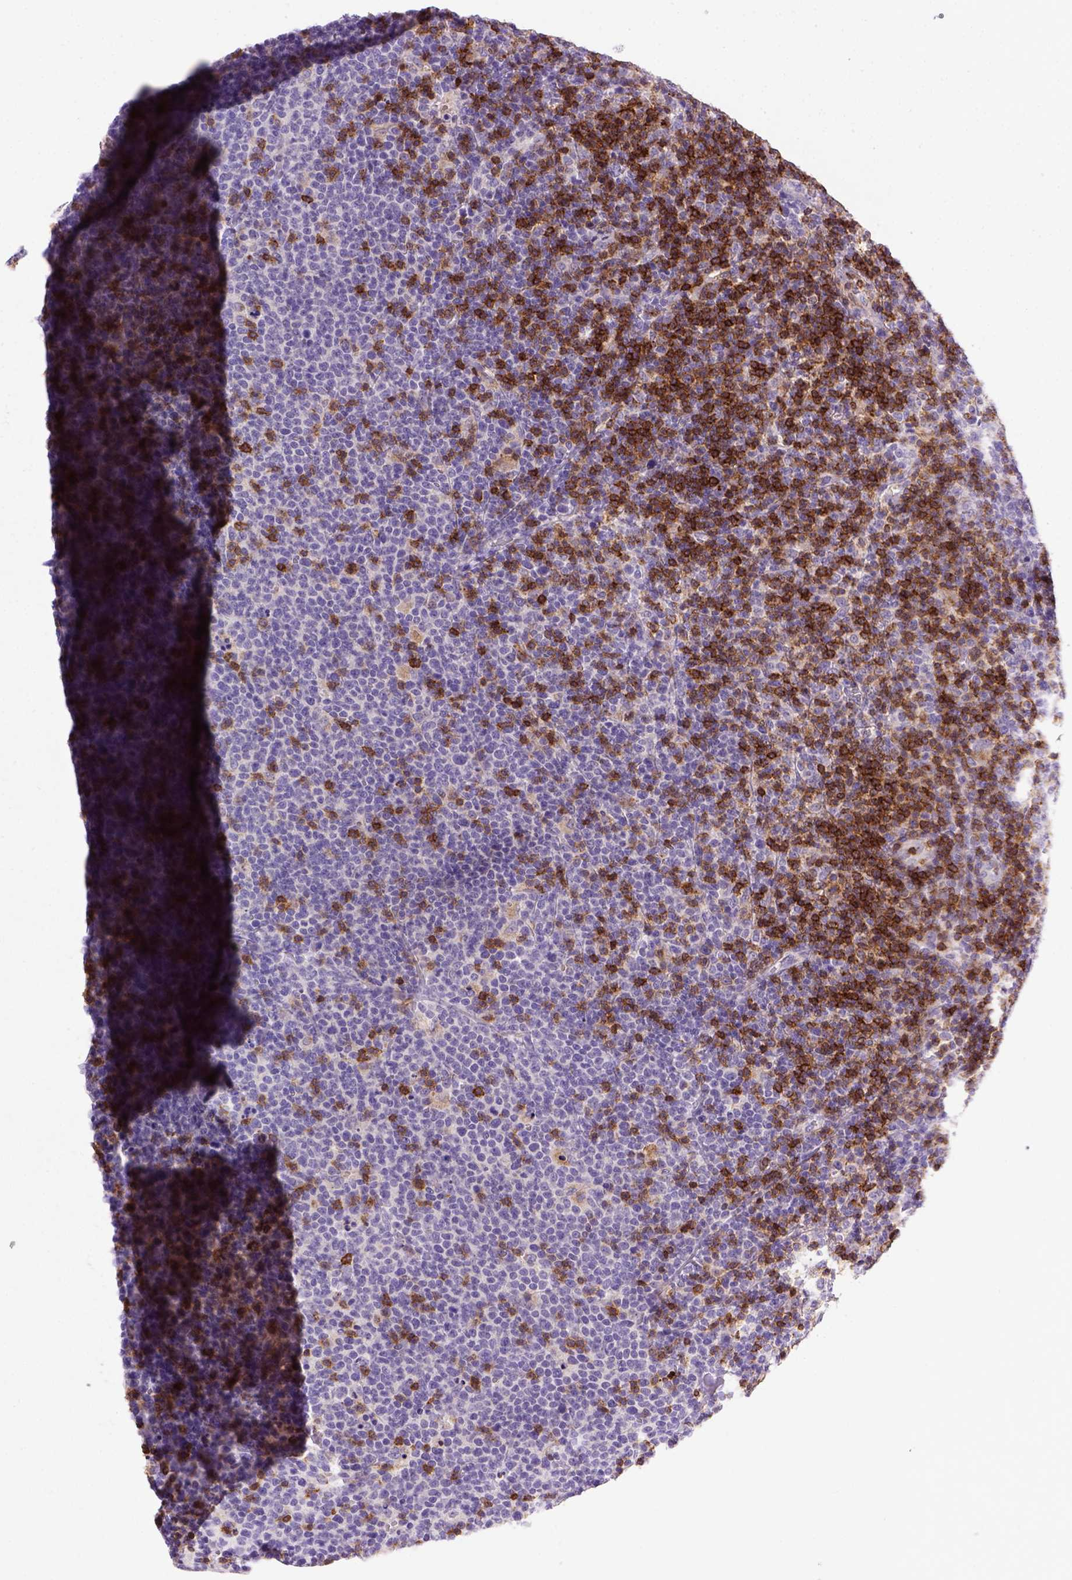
{"staining": {"intensity": "negative", "quantity": "none", "location": "none"}, "tissue": "lymphoma", "cell_type": "Tumor cells", "image_type": "cancer", "snomed": [{"axis": "morphology", "description": "Malignant lymphoma, non-Hodgkin's type, High grade"}, {"axis": "topography", "description": "Lymph node"}], "caption": "An image of lymphoma stained for a protein displays no brown staining in tumor cells. Brightfield microscopy of immunohistochemistry (IHC) stained with DAB (3,3'-diaminobenzidine) (brown) and hematoxylin (blue), captured at high magnification.", "gene": "CD3E", "patient": {"sex": "male", "age": 61}}